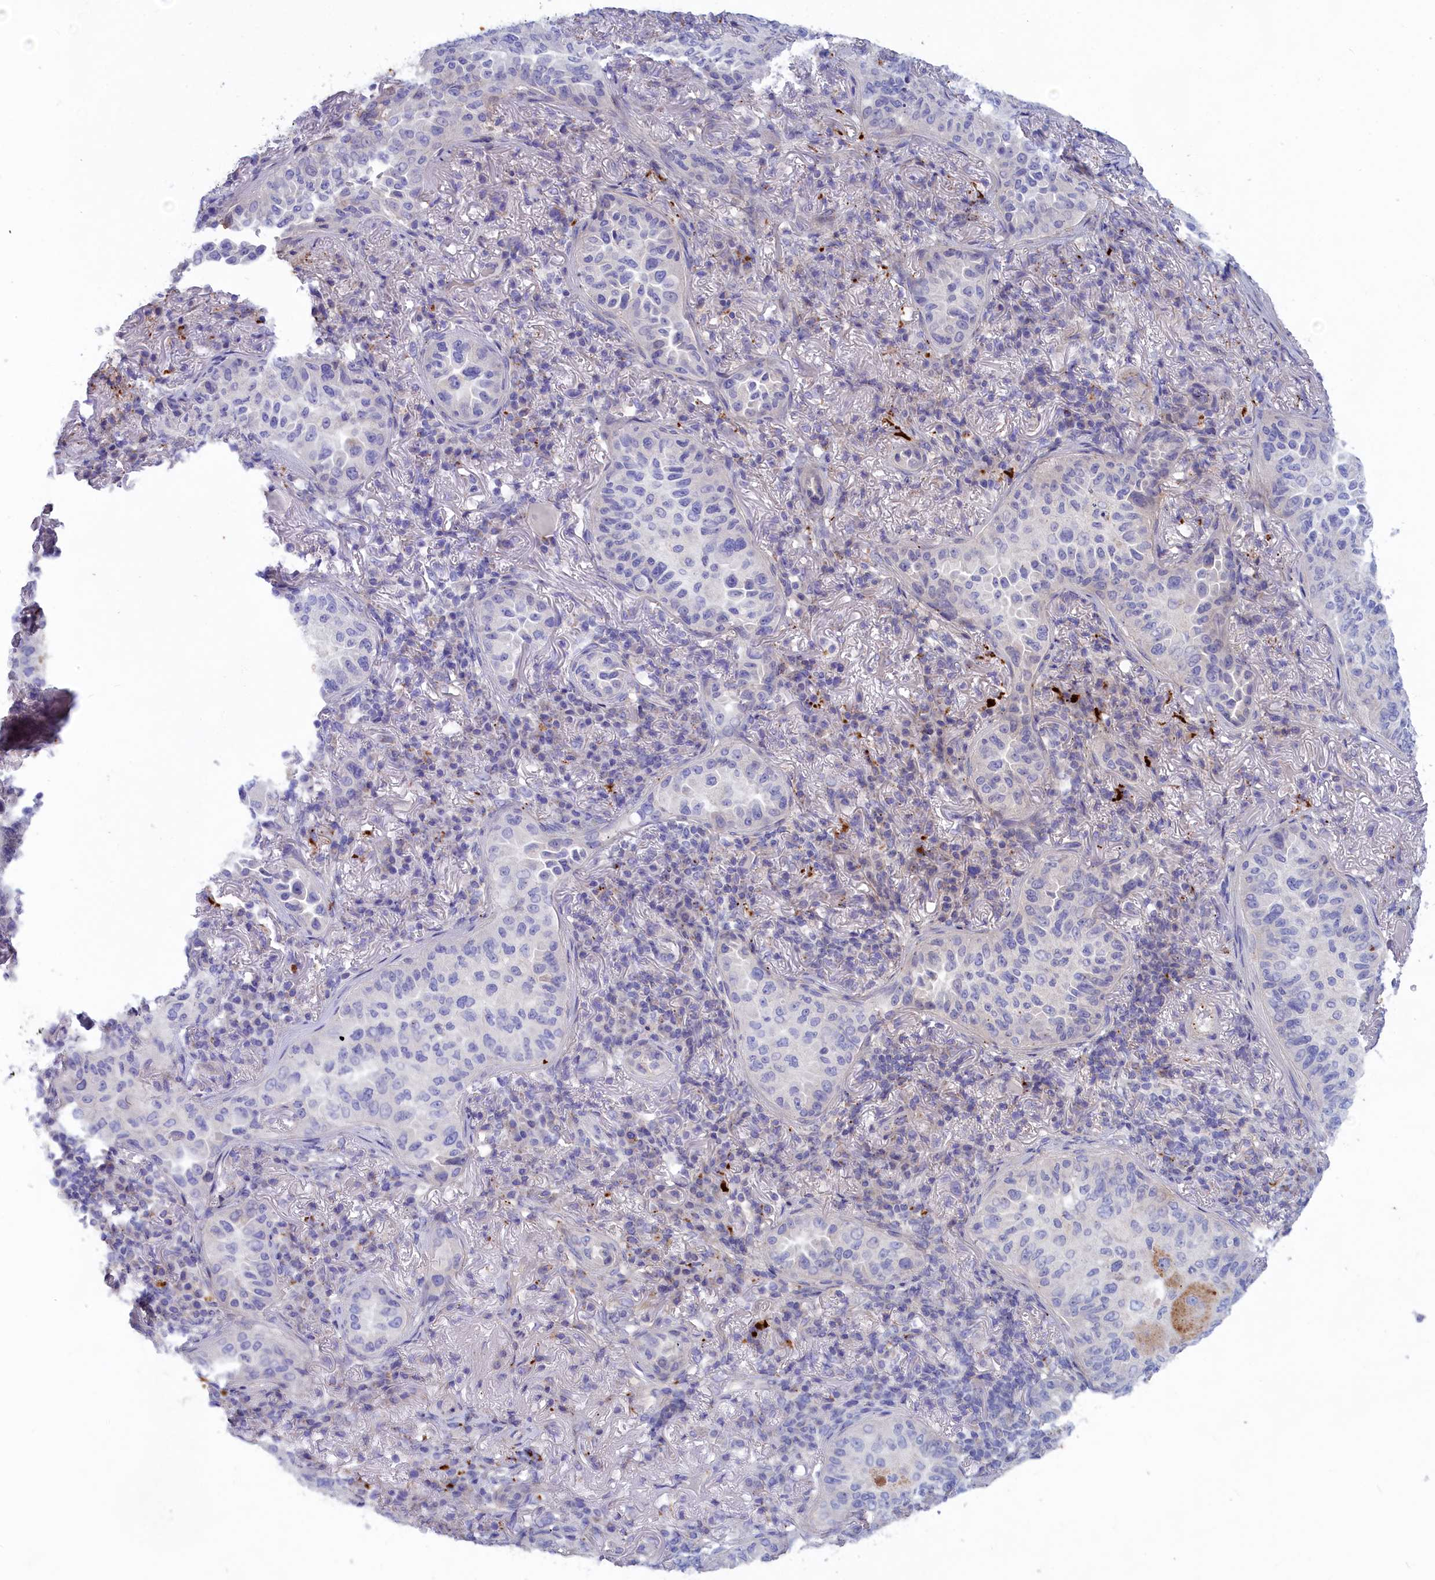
{"staining": {"intensity": "negative", "quantity": "none", "location": "none"}, "tissue": "lung cancer", "cell_type": "Tumor cells", "image_type": "cancer", "snomed": [{"axis": "morphology", "description": "Adenocarcinoma, NOS"}, {"axis": "topography", "description": "Lung"}], "caption": "Immunohistochemical staining of lung cancer shows no significant positivity in tumor cells.", "gene": "WDR6", "patient": {"sex": "female", "age": 69}}